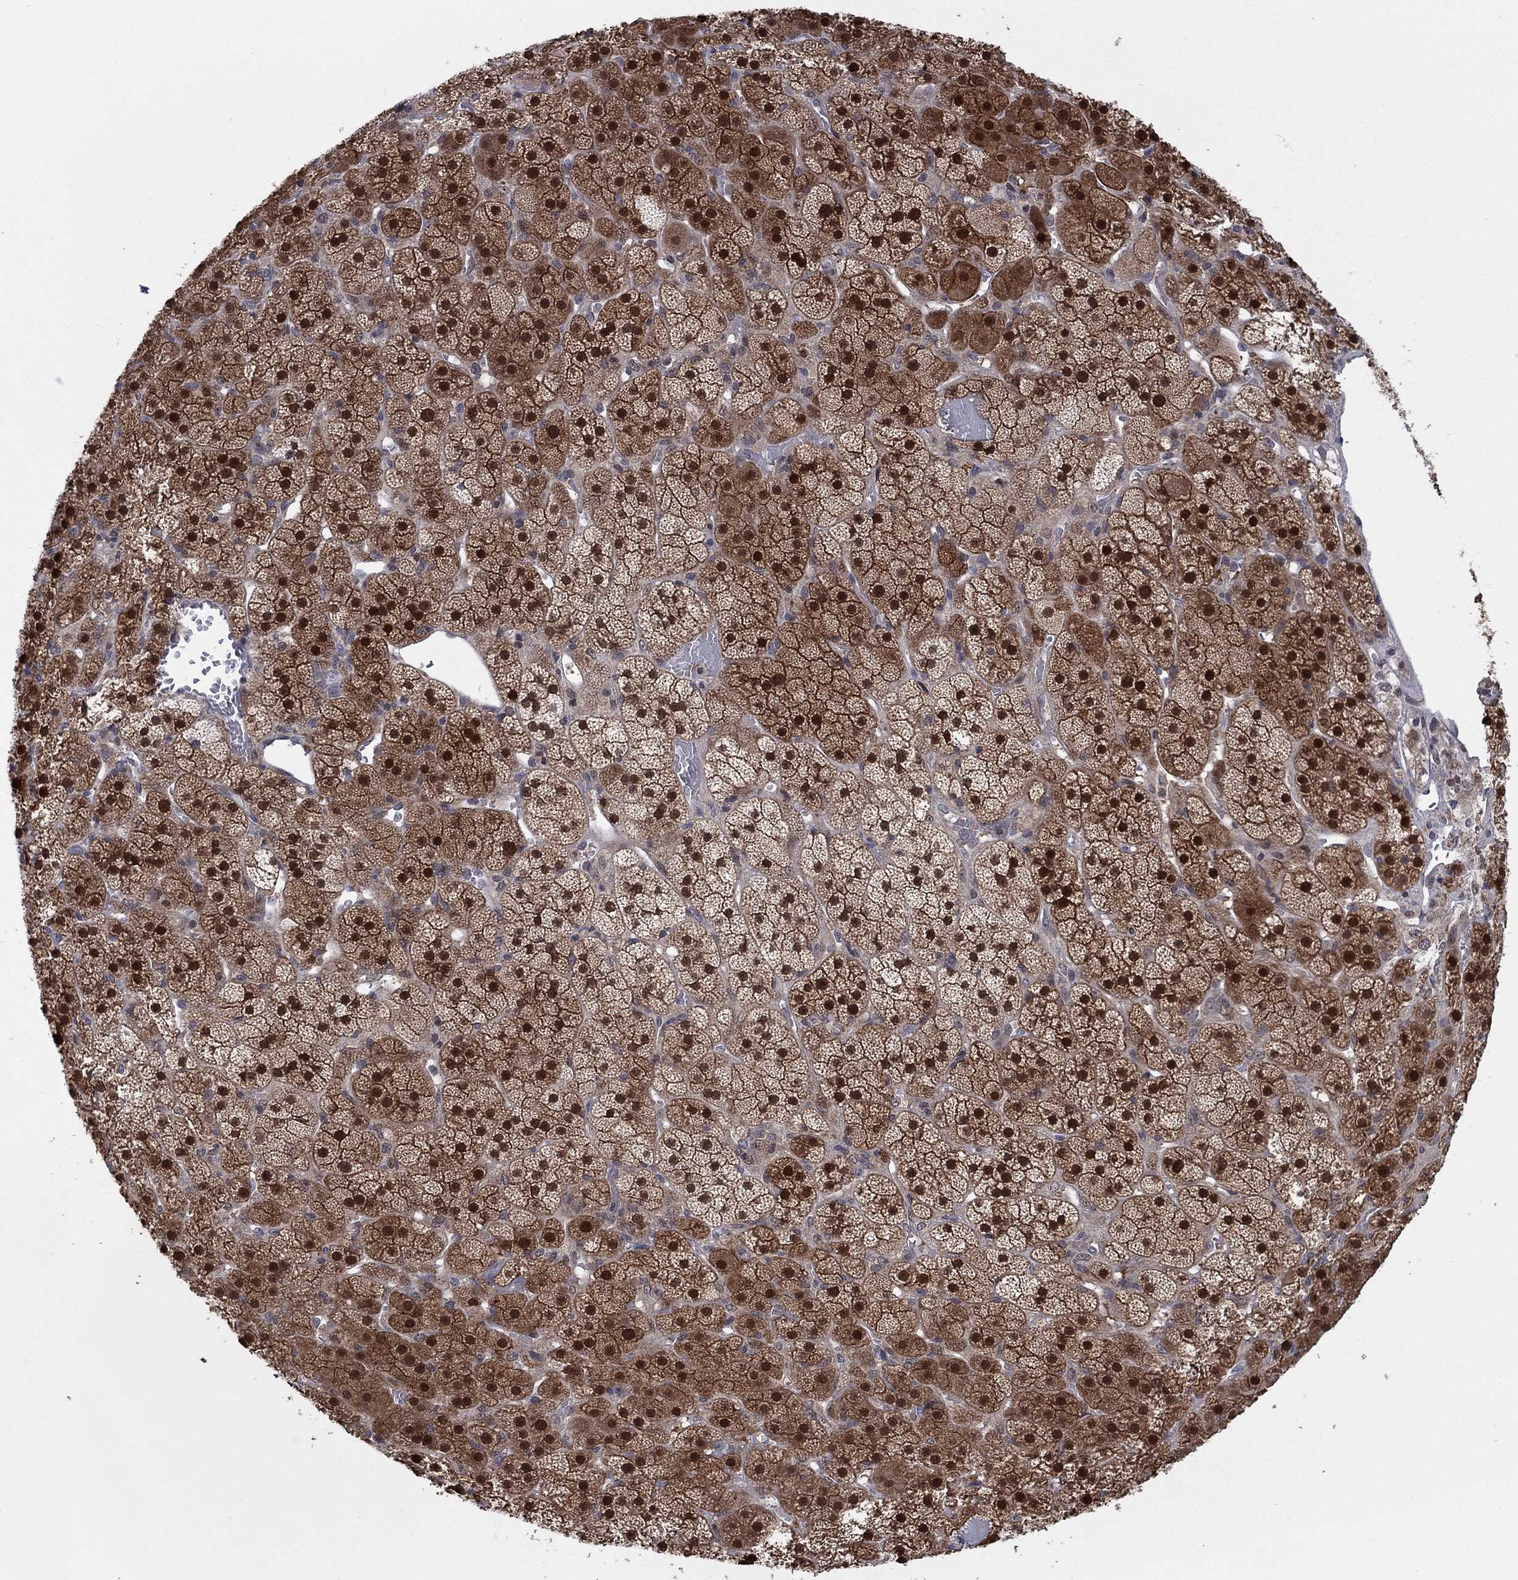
{"staining": {"intensity": "strong", "quantity": "25%-75%", "location": "cytoplasmic/membranous,nuclear"}, "tissue": "adrenal gland", "cell_type": "Glandular cells", "image_type": "normal", "snomed": [{"axis": "morphology", "description": "Normal tissue, NOS"}, {"axis": "topography", "description": "Adrenal gland"}], "caption": "Unremarkable adrenal gland demonstrates strong cytoplasmic/membranous,nuclear staining in about 25%-75% of glandular cells The staining is performed using DAB (3,3'-diaminobenzidine) brown chromogen to label protein expression. The nuclei are counter-stained blue using hematoxylin..", "gene": "IAH1", "patient": {"sex": "male", "age": 57}}